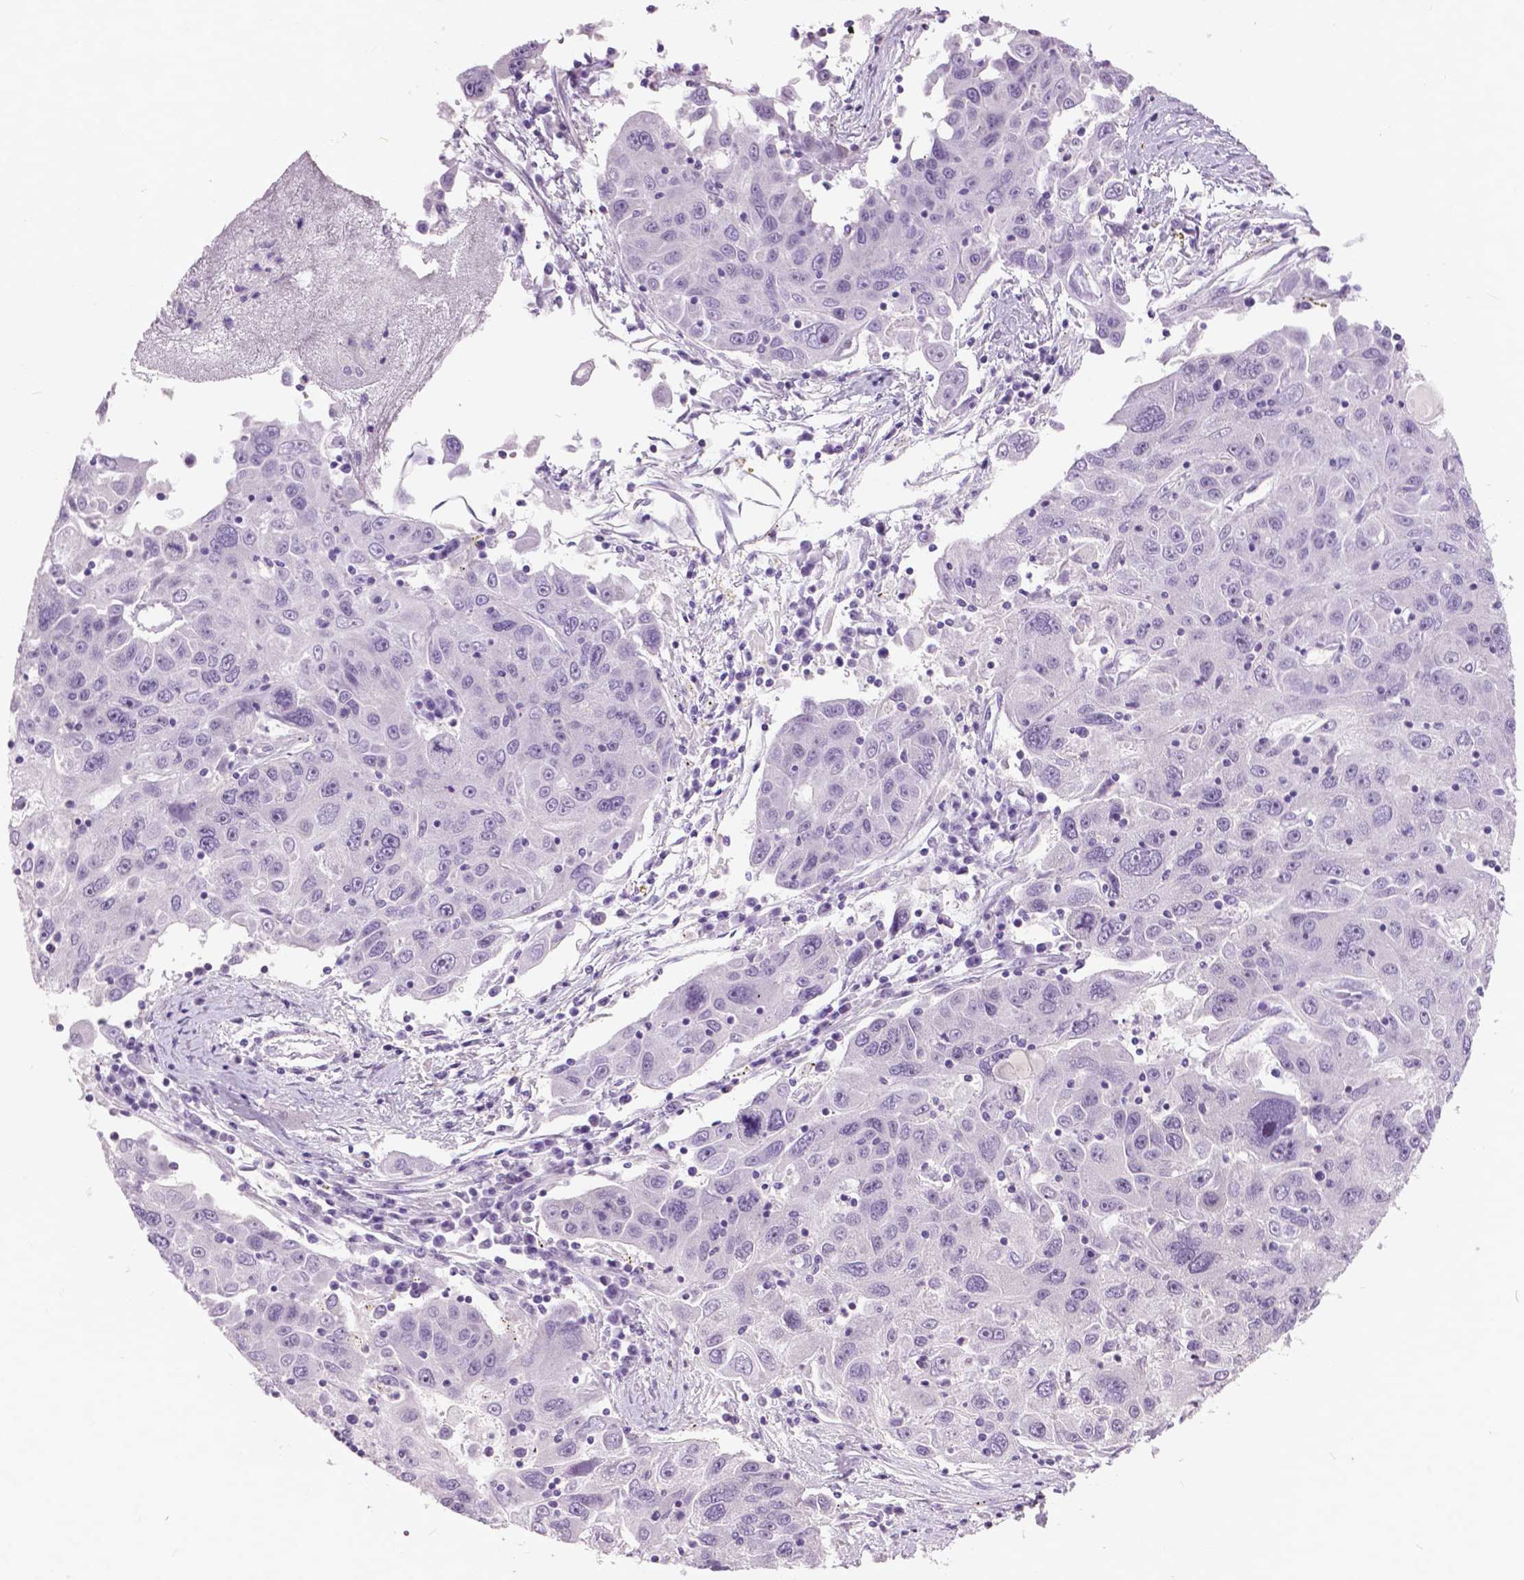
{"staining": {"intensity": "negative", "quantity": "none", "location": "none"}, "tissue": "stomach cancer", "cell_type": "Tumor cells", "image_type": "cancer", "snomed": [{"axis": "morphology", "description": "Adenocarcinoma, NOS"}, {"axis": "topography", "description": "Stomach"}], "caption": "Adenocarcinoma (stomach) stained for a protein using immunohistochemistry exhibits no positivity tumor cells.", "gene": "TP53TG5", "patient": {"sex": "male", "age": 56}}